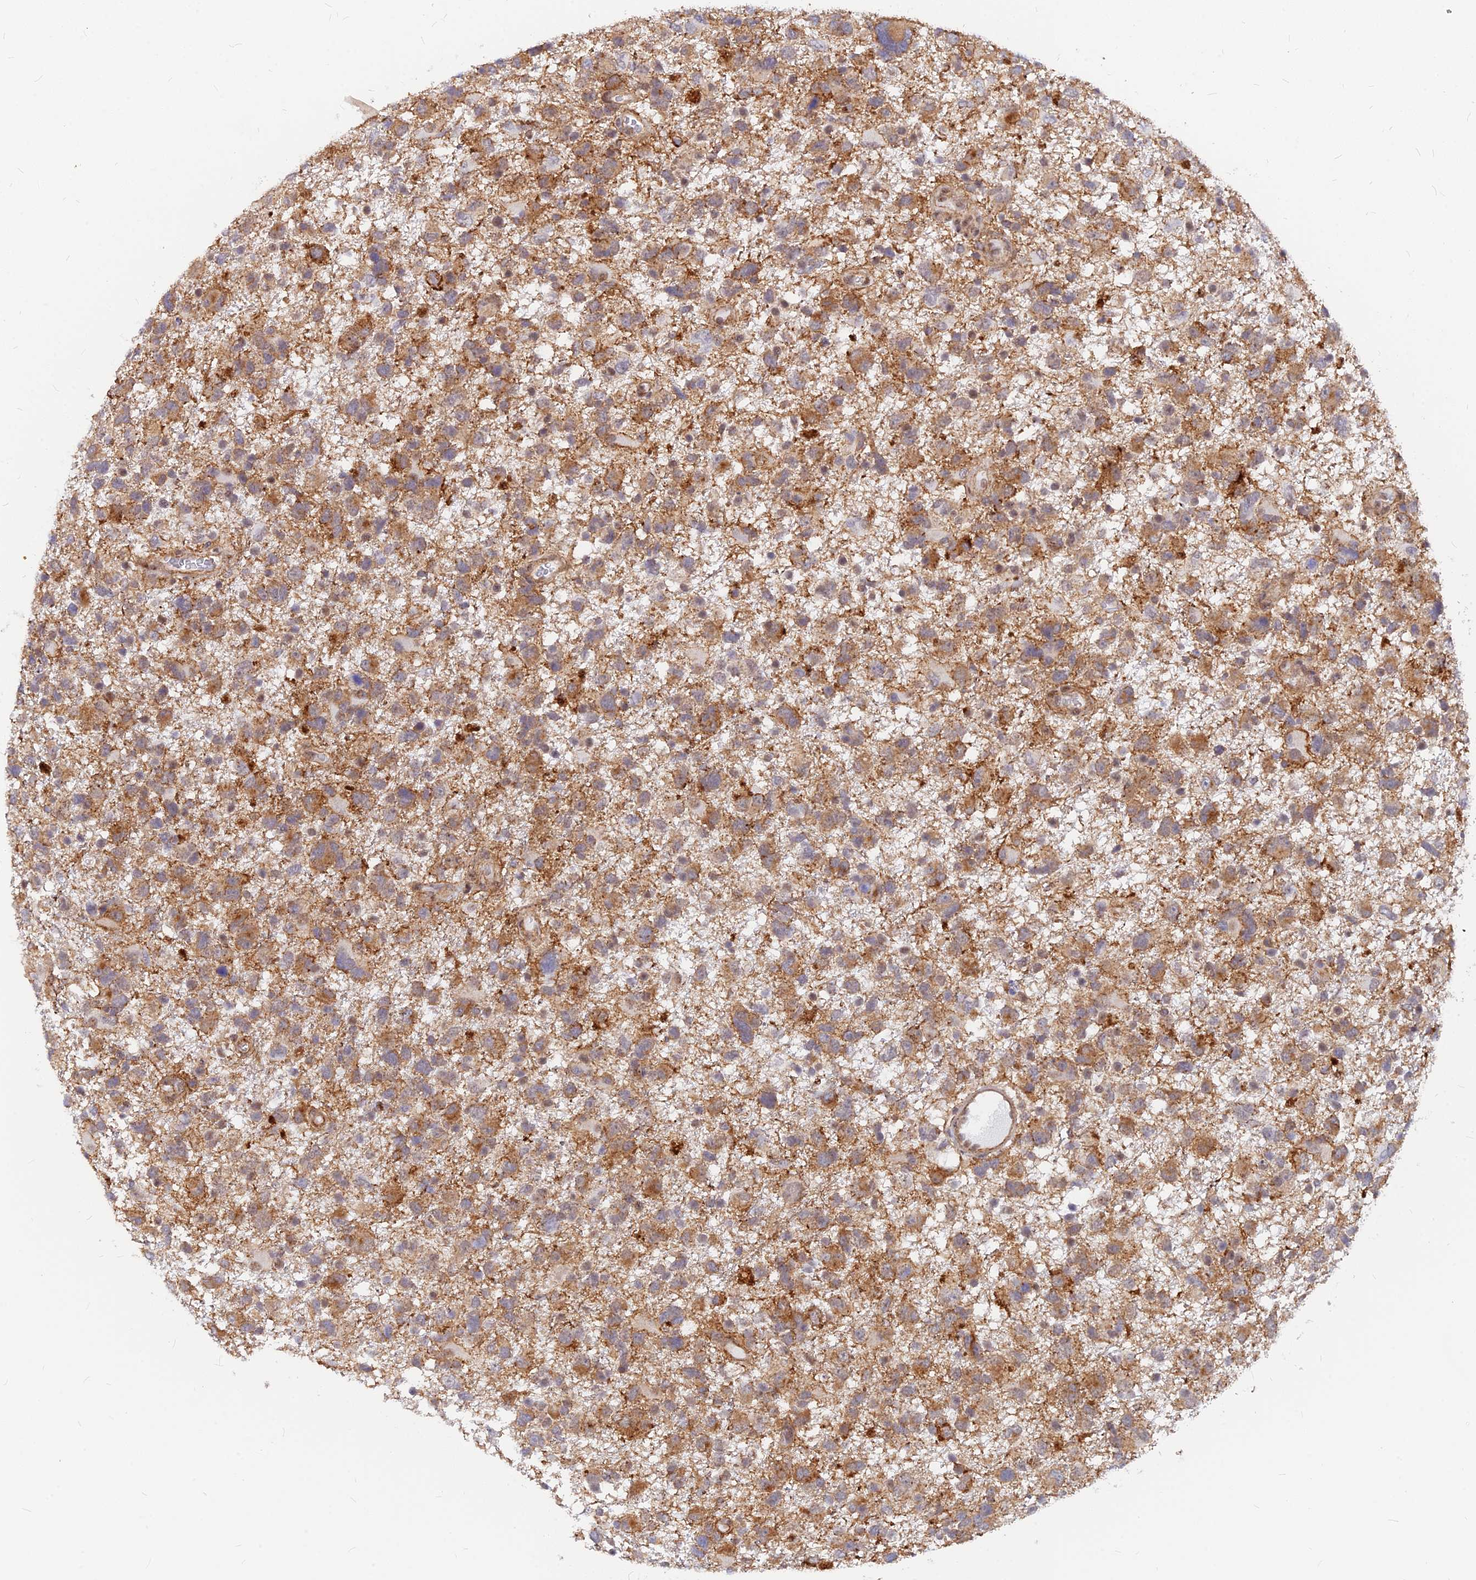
{"staining": {"intensity": "moderate", "quantity": ">75%", "location": "cytoplasmic/membranous"}, "tissue": "glioma", "cell_type": "Tumor cells", "image_type": "cancer", "snomed": [{"axis": "morphology", "description": "Glioma, malignant, High grade"}, {"axis": "topography", "description": "Brain"}], "caption": "Immunohistochemical staining of human glioma shows medium levels of moderate cytoplasmic/membranous expression in approximately >75% of tumor cells. Nuclei are stained in blue.", "gene": "VSTM2L", "patient": {"sex": "male", "age": 61}}